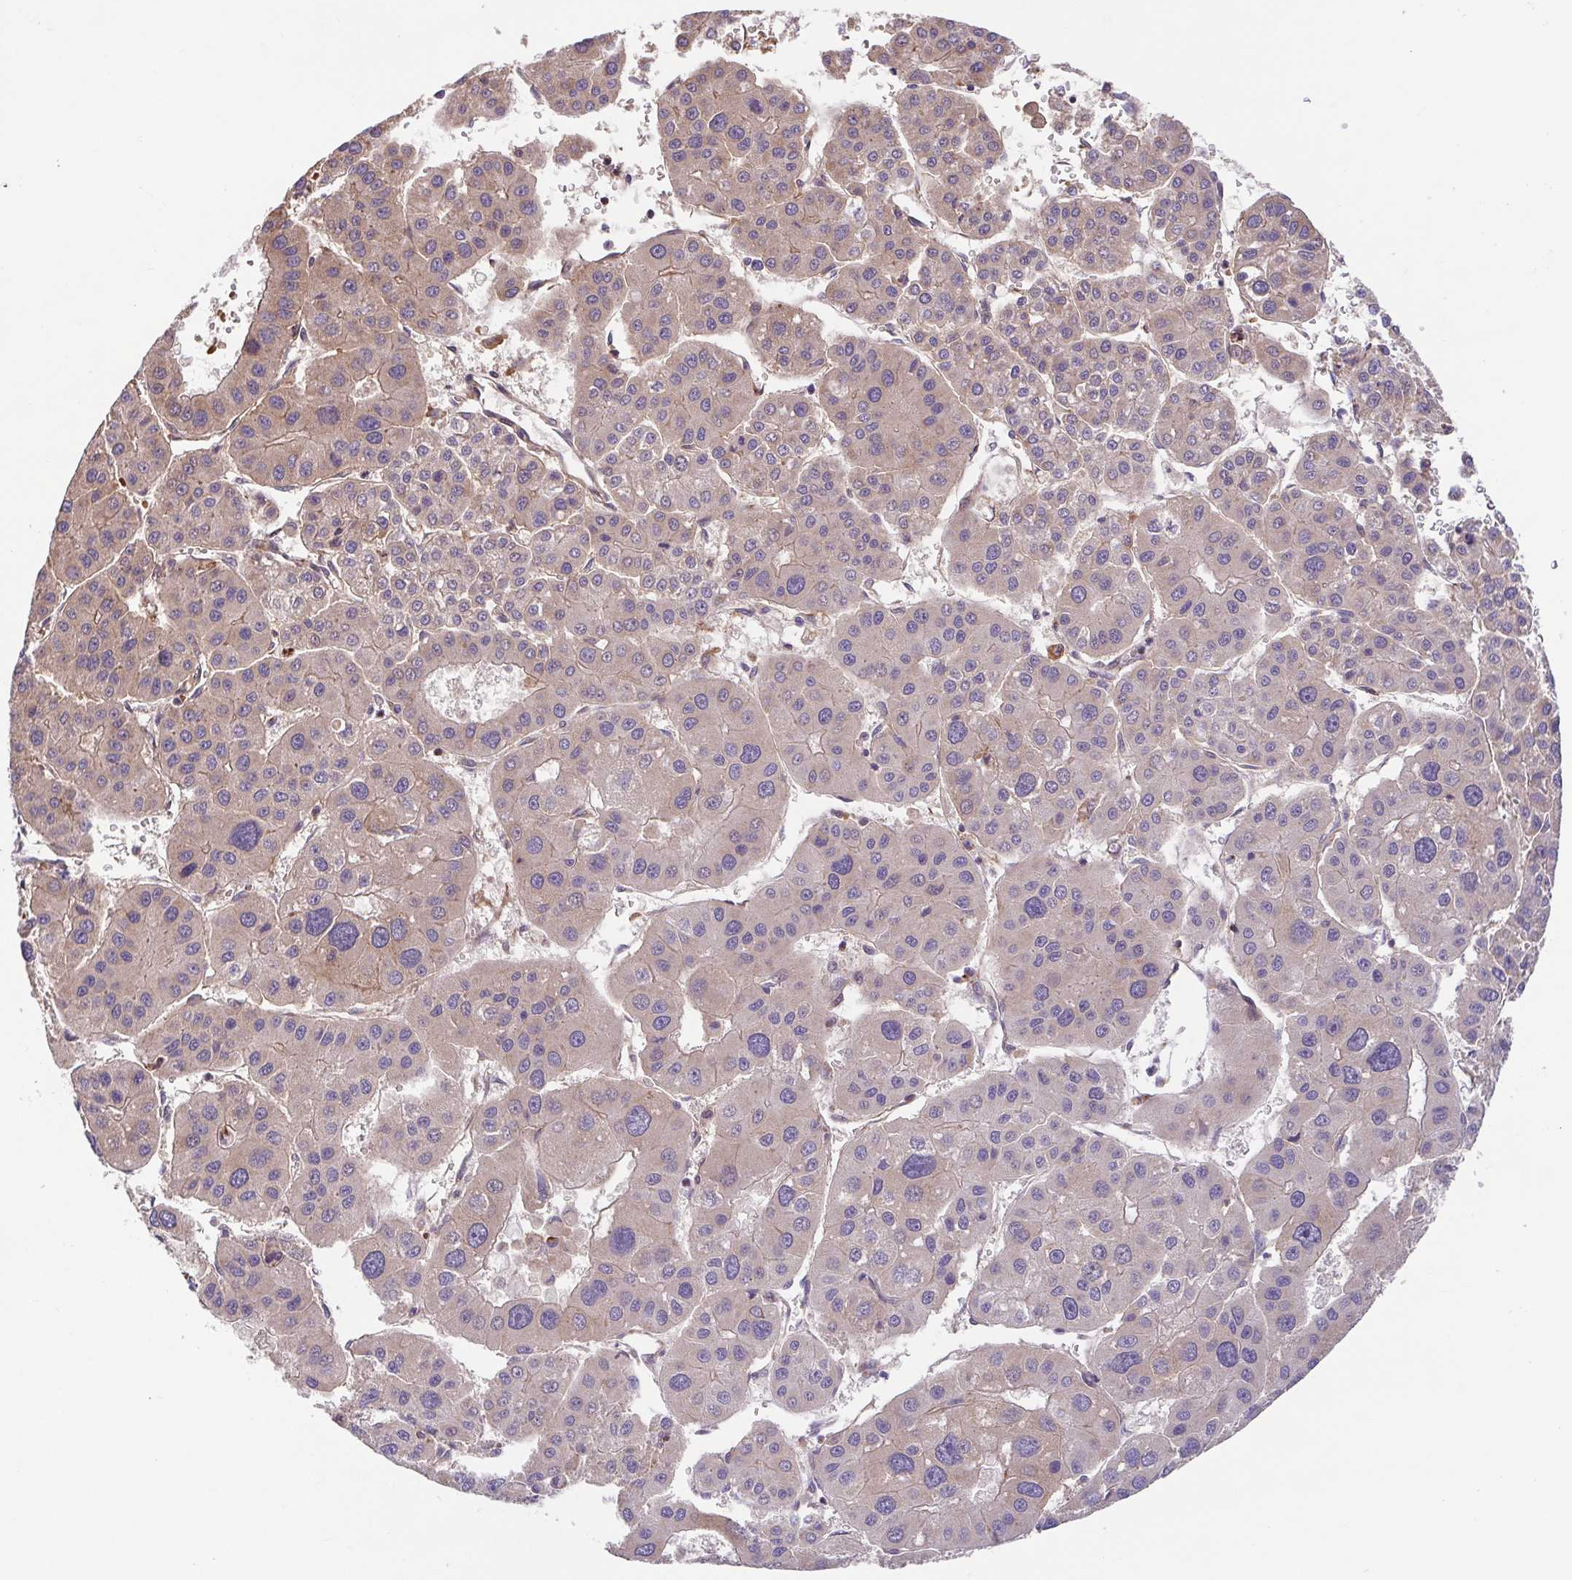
{"staining": {"intensity": "weak", "quantity": "<25%", "location": "cytoplasmic/membranous"}, "tissue": "liver cancer", "cell_type": "Tumor cells", "image_type": "cancer", "snomed": [{"axis": "morphology", "description": "Carcinoma, Hepatocellular, NOS"}, {"axis": "topography", "description": "Liver"}], "caption": "Hepatocellular carcinoma (liver) stained for a protein using IHC shows no staining tumor cells.", "gene": "IDE", "patient": {"sex": "male", "age": 73}}